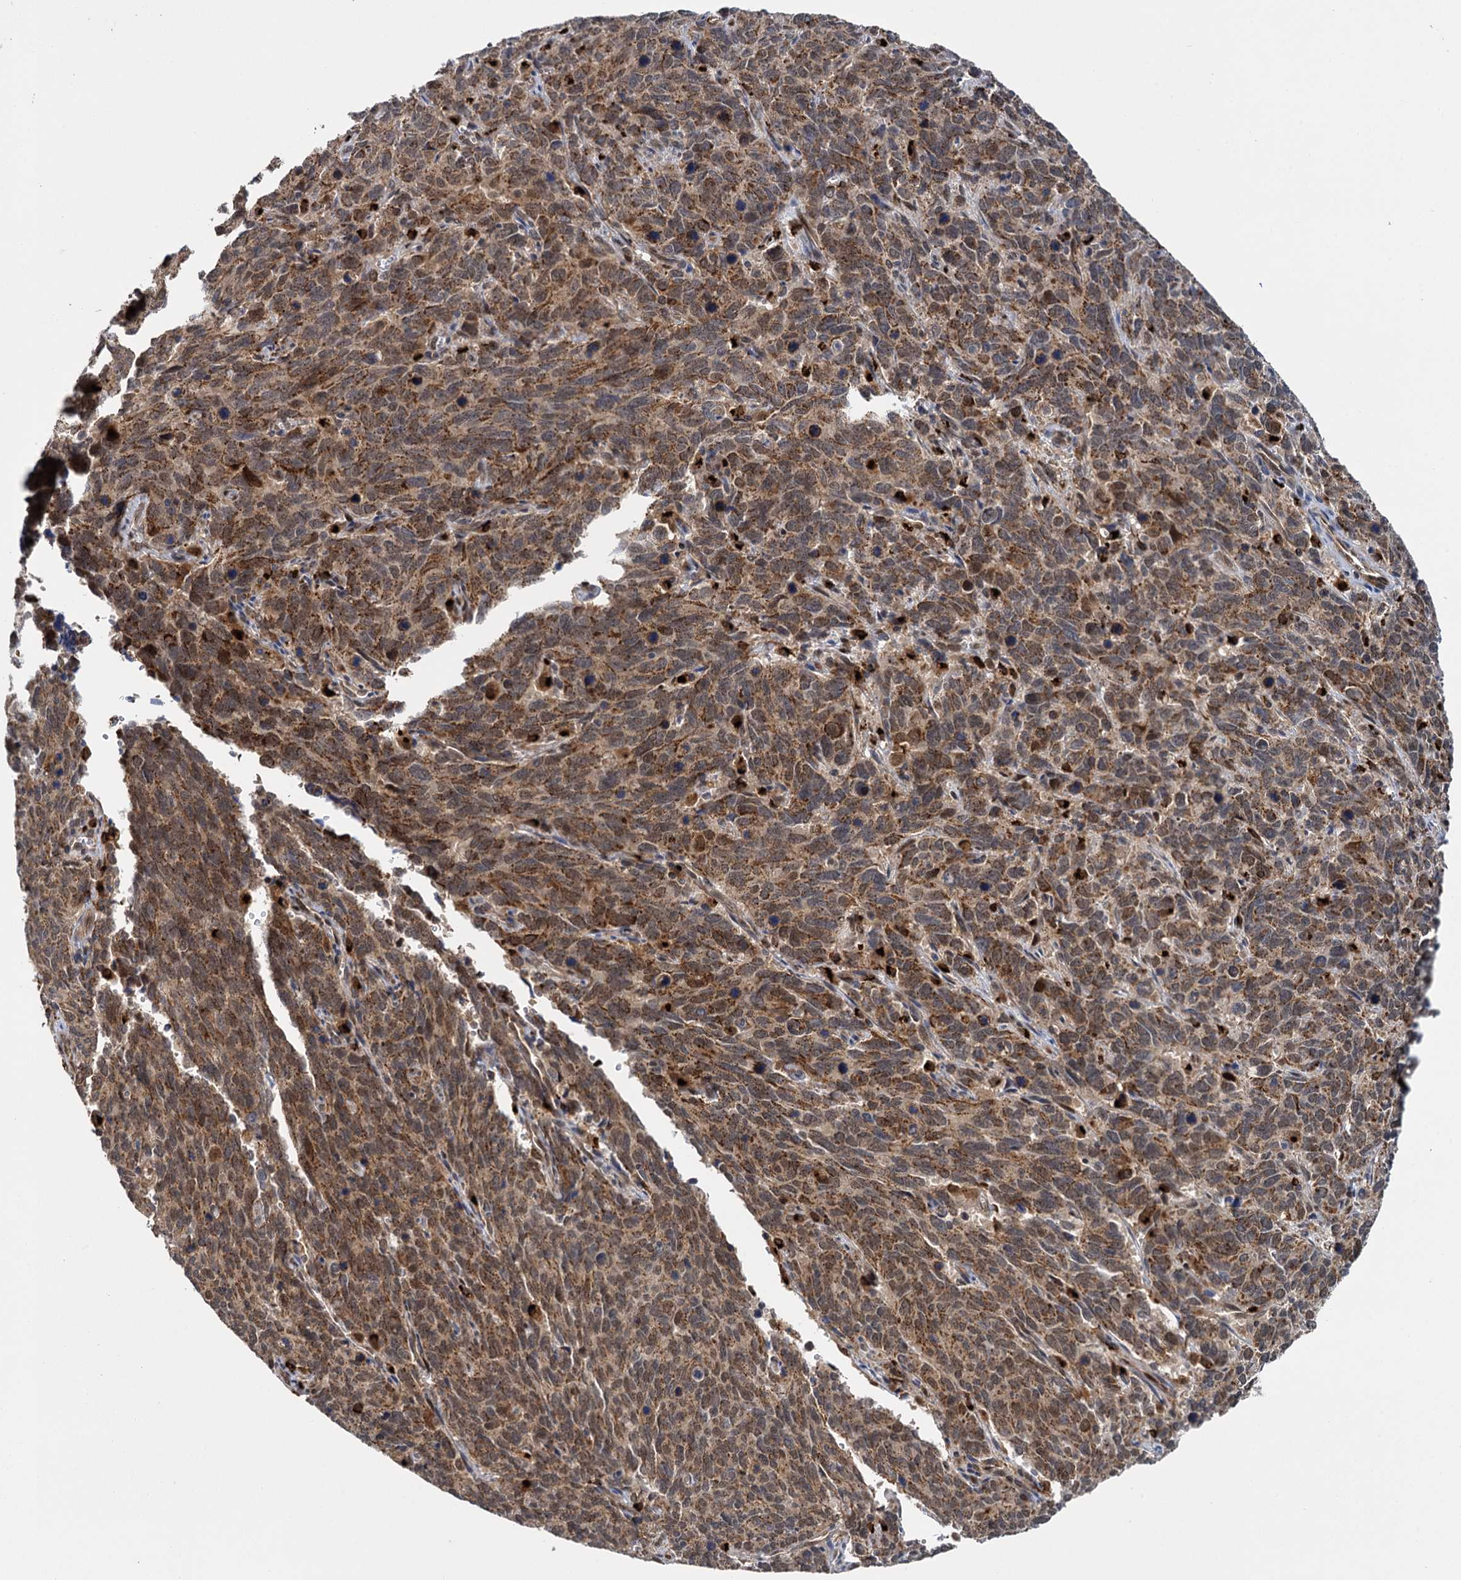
{"staining": {"intensity": "moderate", "quantity": ">75%", "location": "cytoplasmic/membranous"}, "tissue": "cervical cancer", "cell_type": "Tumor cells", "image_type": "cancer", "snomed": [{"axis": "morphology", "description": "Squamous cell carcinoma, NOS"}, {"axis": "topography", "description": "Cervix"}], "caption": "IHC photomicrograph of neoplastic tissue: human cervical cancer stained using immunohistochemistry (IHC) shows medium levels of moderate protein expression localized specifically in the cytoplasmic/membranous of tumor cells, appearing as a cytoplasmic/membranous brown color.", "gene": "GAL3ST4", "patient": {"sex": "female", "age": 60}}